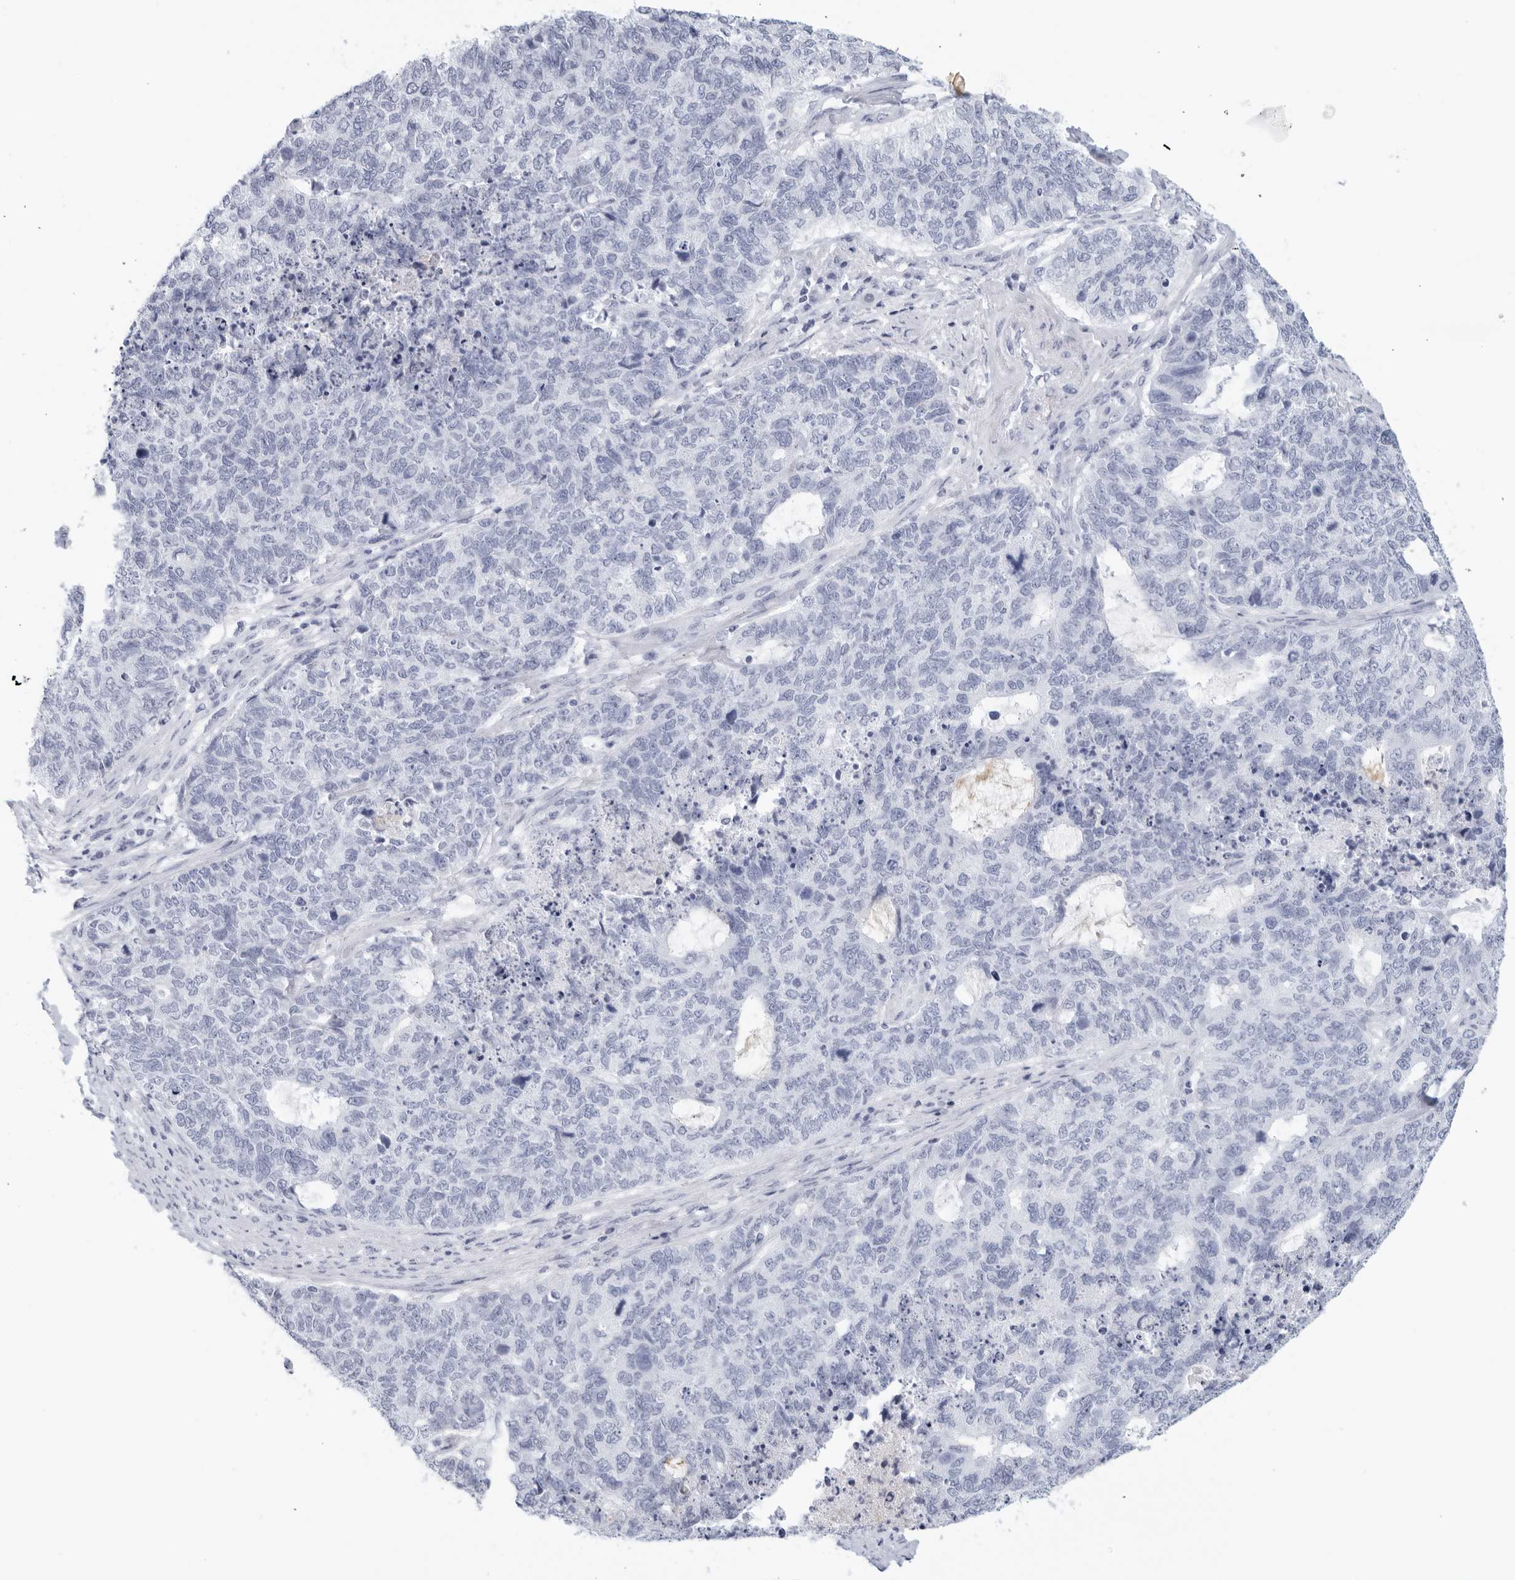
{"staining": {"intensity": "negative", "quantity": "none", "location": "none"}, "tissue": "cervical cancer", "cell_type": "Tumor cells", "image_type": "cancer", "snomed": [{"axis": "morphology", "description": "Squamous cell carcinoma, NOS"}, {"axis": "topography", "description": "Cervix"}], "caption": "The image demonstrates no staining of tumor cells in squamous cell carcinoma (cervical). The staining was performed using DAB to visualize the protein expression in brown, while the nuclei were stained in blue with hematoxylin (Magnification: 20x).", "gene": "FGG", "patient": {"sex": "female", "age": 63}}